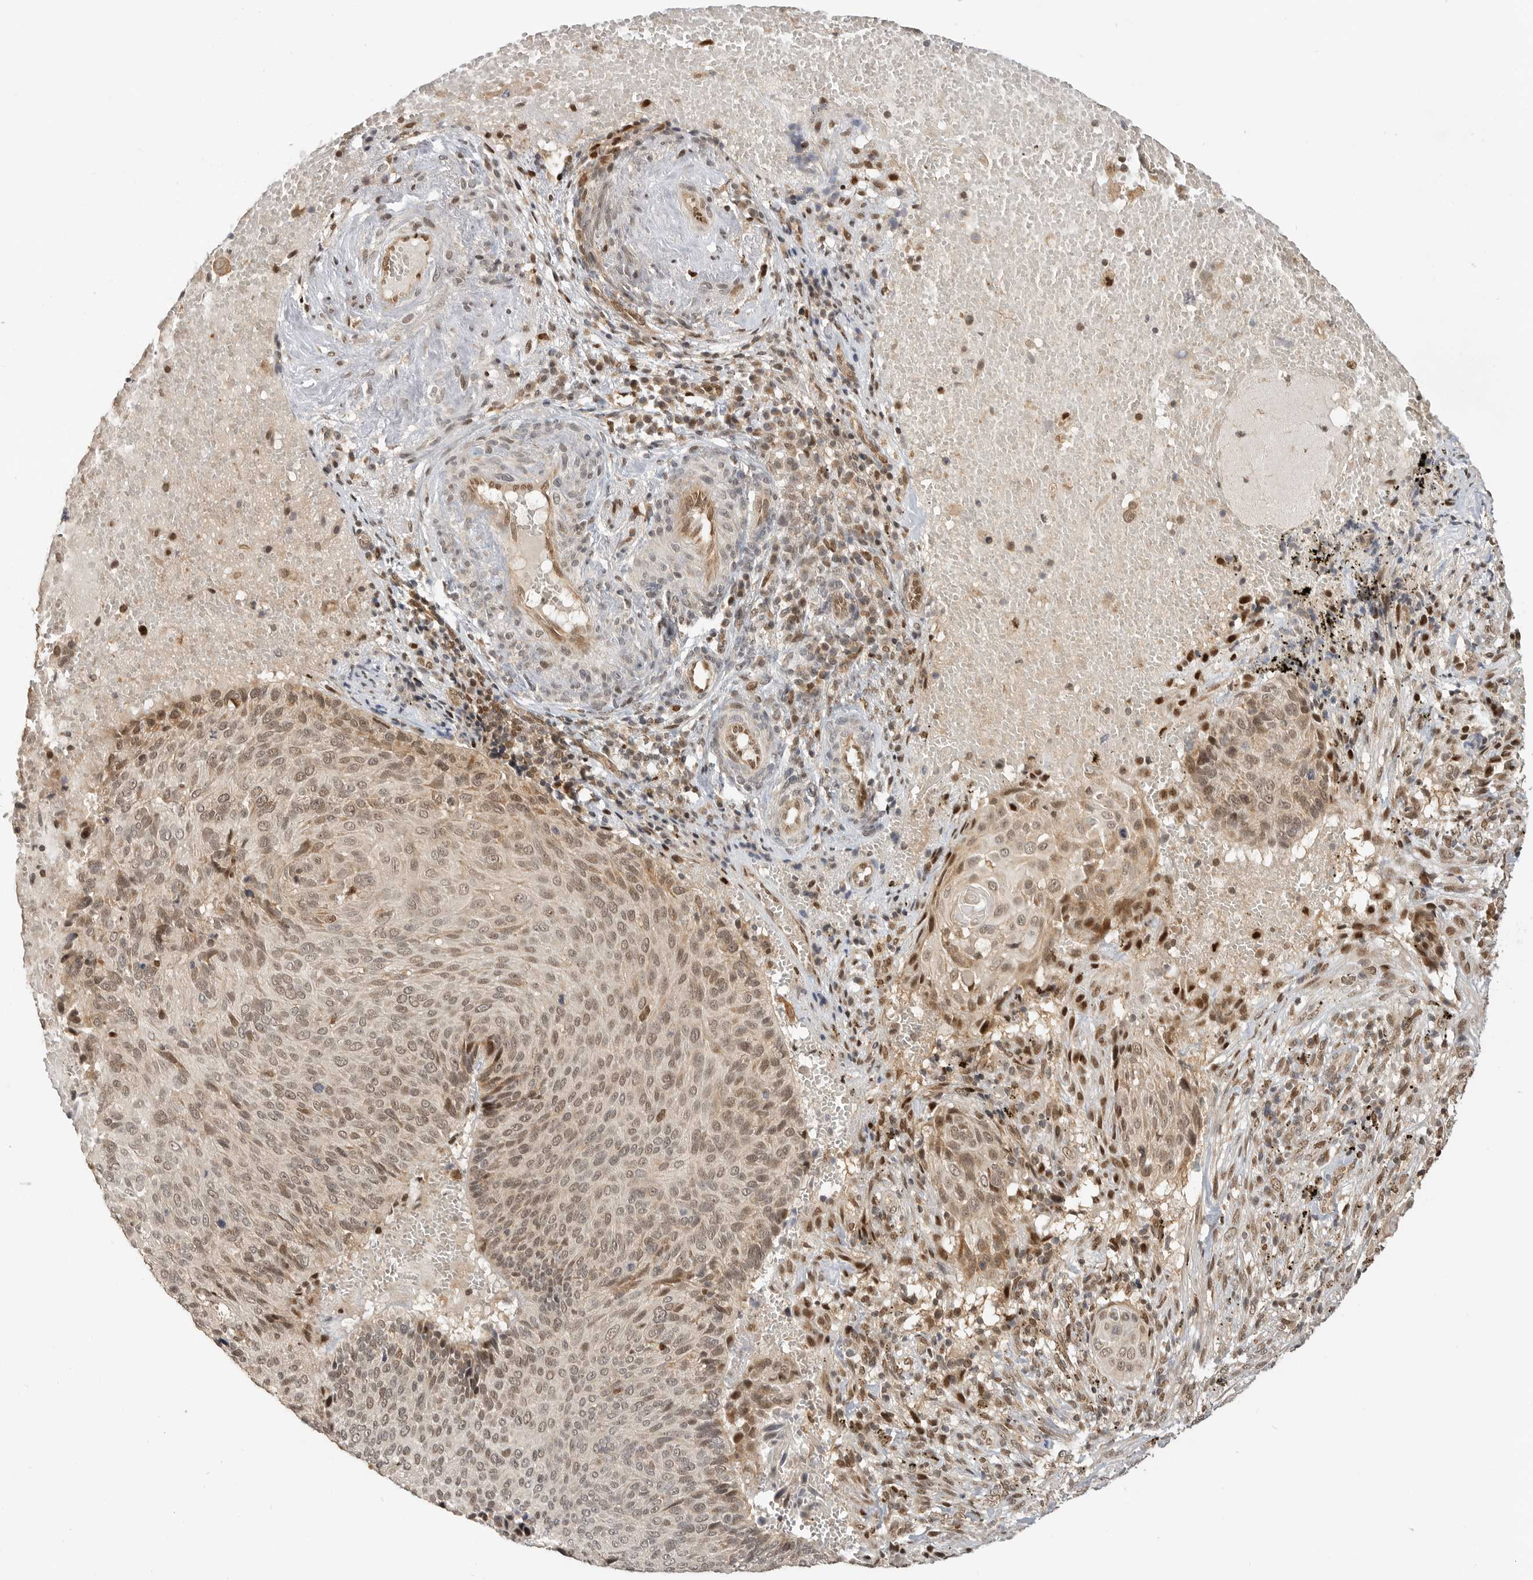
{"staining": {"intensity": "weak", "quantity": ">75%", "location": "cytoplasmic/membranous,nuclear"}, "tissue": "cervical cancer", "cell_type": "Tumor cells", "image_type": "cancer", "snomed": [{"axis": "morphology", "description": "Squamous cell carcinoma, NOS"}, {"axis": "topography", "description": "Cervix"}], "caption": "Cervical squamous cell carcinoma tissue reveals weak cytoplasmic/membranous and nuclear staining in approximately >75% of tumor cells", "gene": "ALKAL1", "patient": {"sex": "female", "age": 74}}